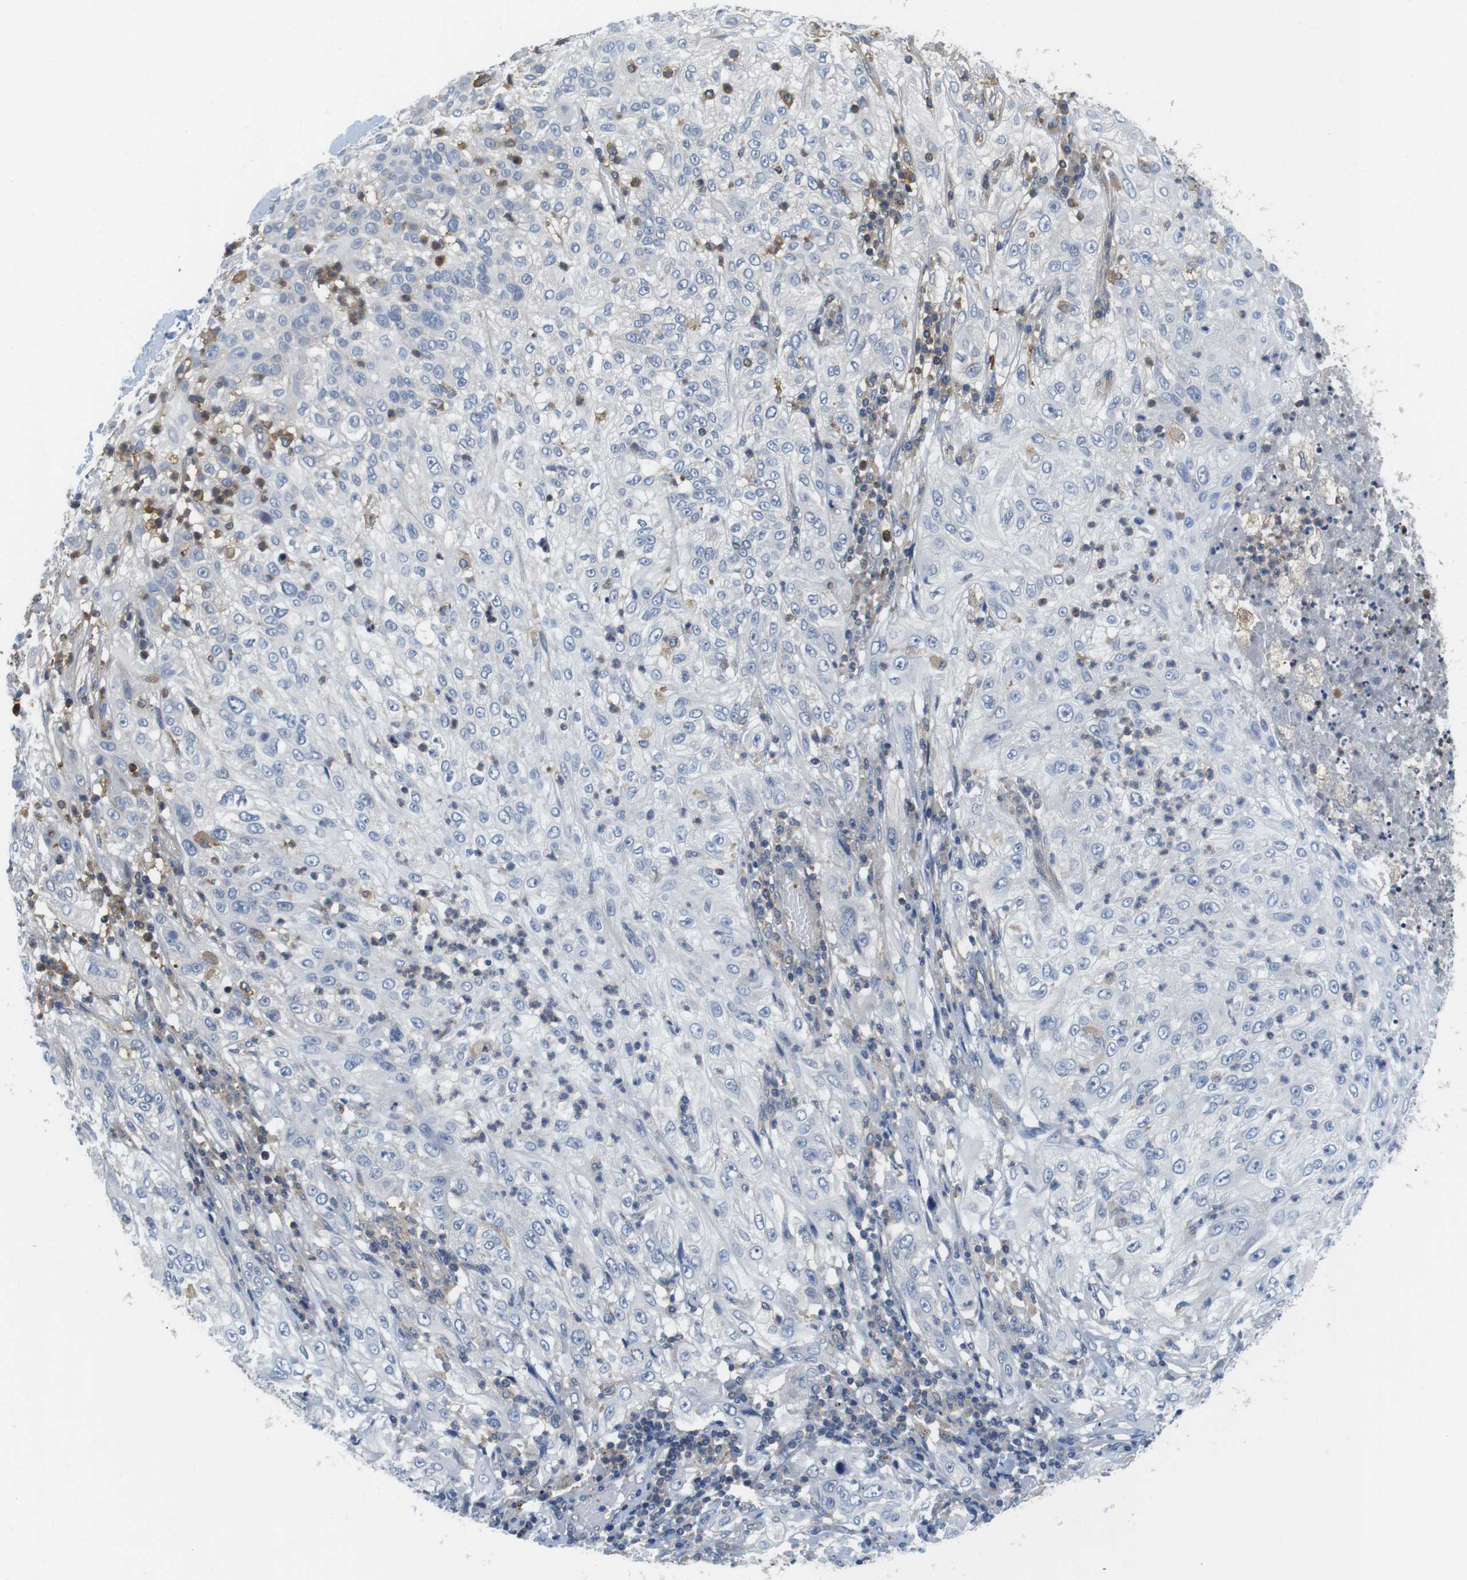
{"staining": {"intensity": "negative", "quantity": "none", "location": "none"}, "tissue": "lung cancer", "cell_type": "Tumor cells", "image_type": "cancer", "snomed": [{"axis": "morphology", "description": "Inflammation, NOS"}, {"axis": "morphology", "description": "Squamous cell carcinoma, NOS"}, {"axis": "topography", "description": "Lymph node"}, {"axis": "topography", "description": "Soft tissue"}, {"axis": "topography", "description": "Lung"}], "caption": "There is no significant staining in tumor cells of lung squamous cell carcinoma. (IHC, brightfield microscopy, high magnification).", "gene": "HERPUD2", "patient": {"sex": "male", "age": 66}}